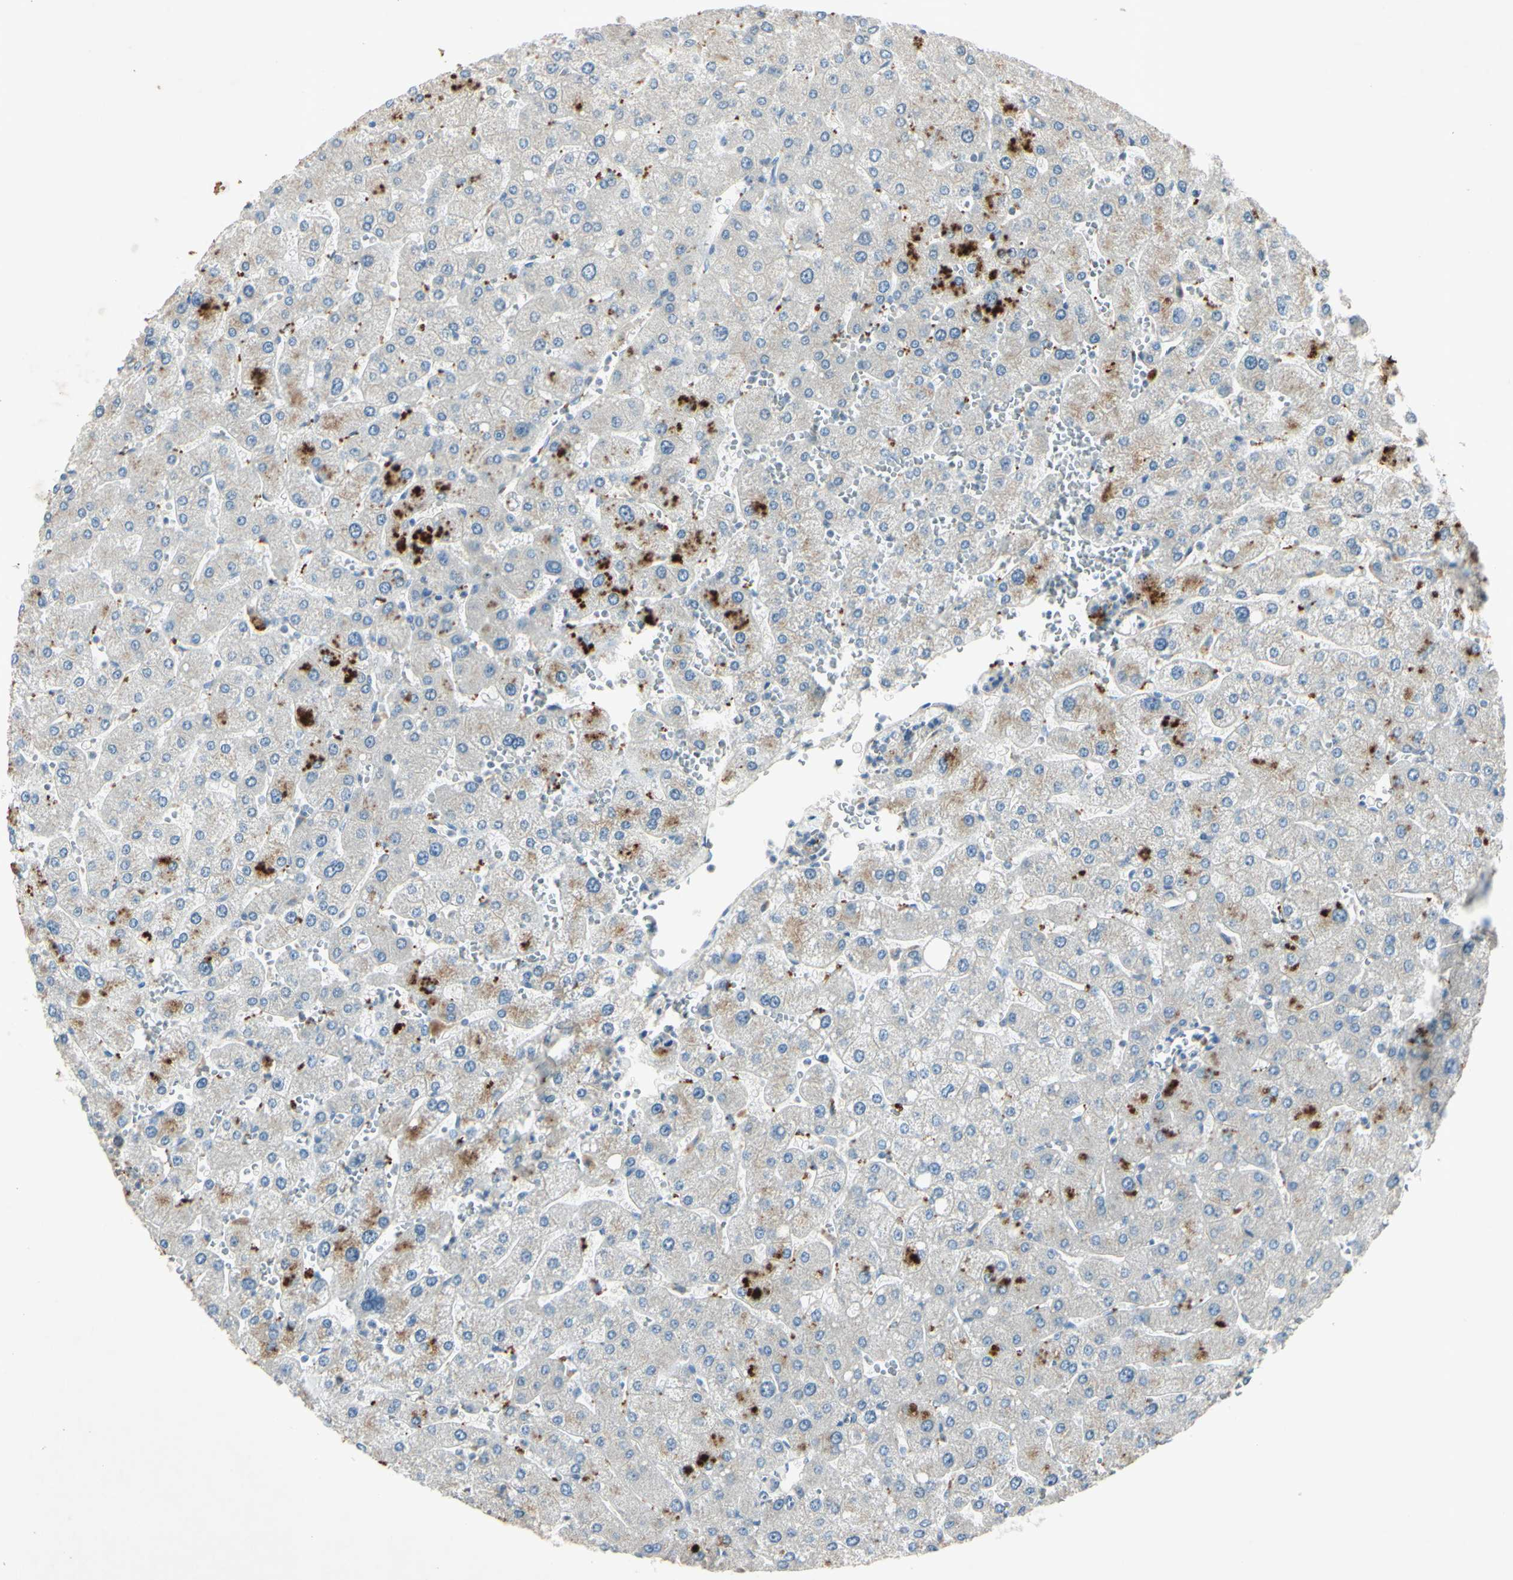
{"staining": {"intensity": "strong", "quantity": "<25%", "location": "cytoplasmic/membranous"}, "tissue": "liver", "cell_type": "Hepatocytes", "image_type": "normal", "snomed": [{"axis": "morphology", "description": "Normal tissue, NOS"}, {"axis": "topography", "description": "Liver"}], "caption": "Brown immunohistochemical staining in unremarkable human liver exhibits strong cytoplasmic/membranous staining in approximately <25% of hepatocytes. The protein is stained brown, and the nuclei are stained in blue (DAB IHC with brightfield microscopy, high magnification).", "gene": "AATK", "patient": {"sex": "male", "age": 55}}